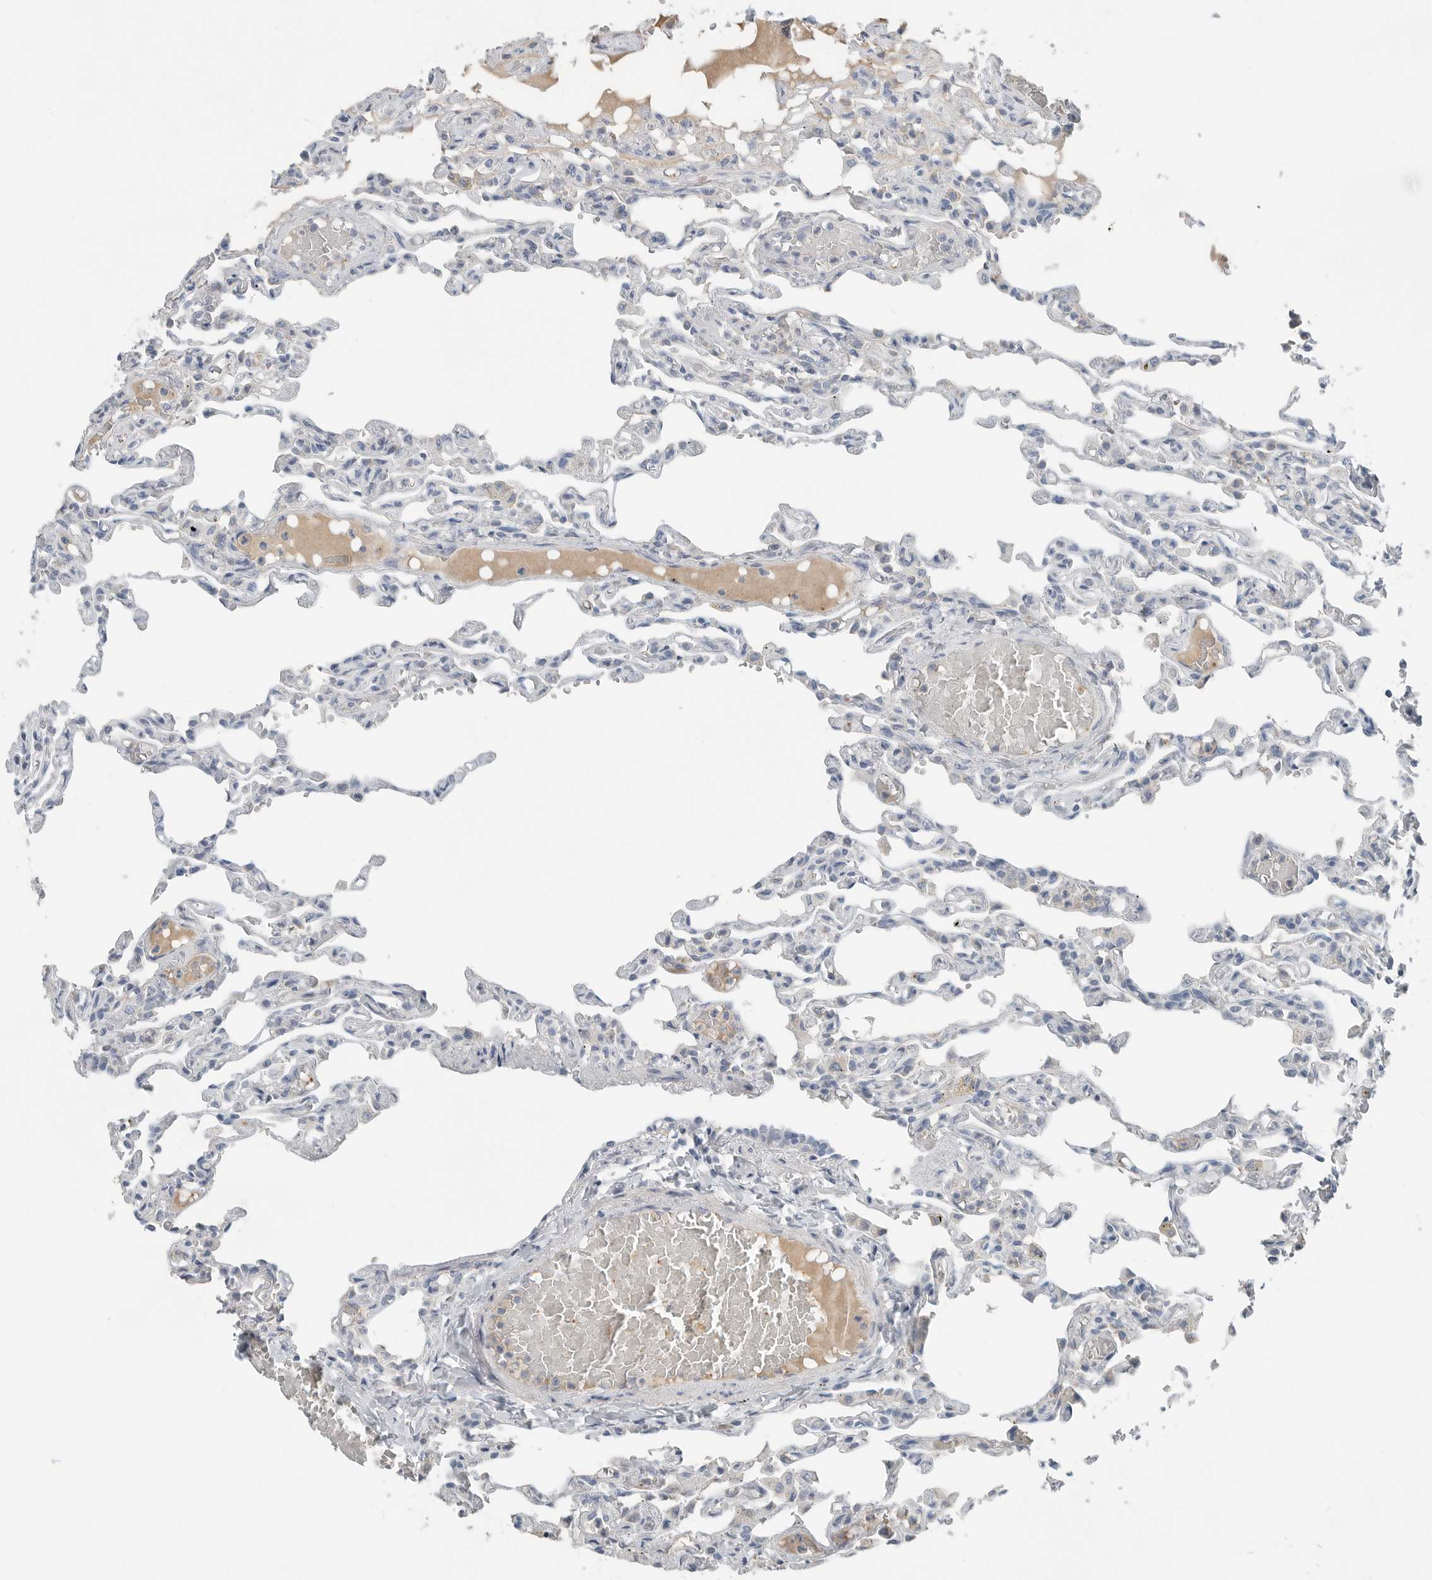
{"staining": {"intensity": "negative", "quantity": "none", "location": "none"}, "tissue": "lung", "cell_type": "Alveolar cells", "image_type": "normal", "snomed": [{"axis": "morphology", "description": "Normal tissue, NOS"}, {"axis": "topography", "description": "Lung"}], "caption": "Immunohistochemical staining of unremarkable human lung demonstrates no significant positivity in alveolar cells. (Stains: DAB (3,3'-diaminobenzidine) IHC with hematoxylin counter stain, Microscopy: brightfield microscopy at high magnification).", "gene": "SERPINB7", "patient": {"sex": "male", "age": 21}}